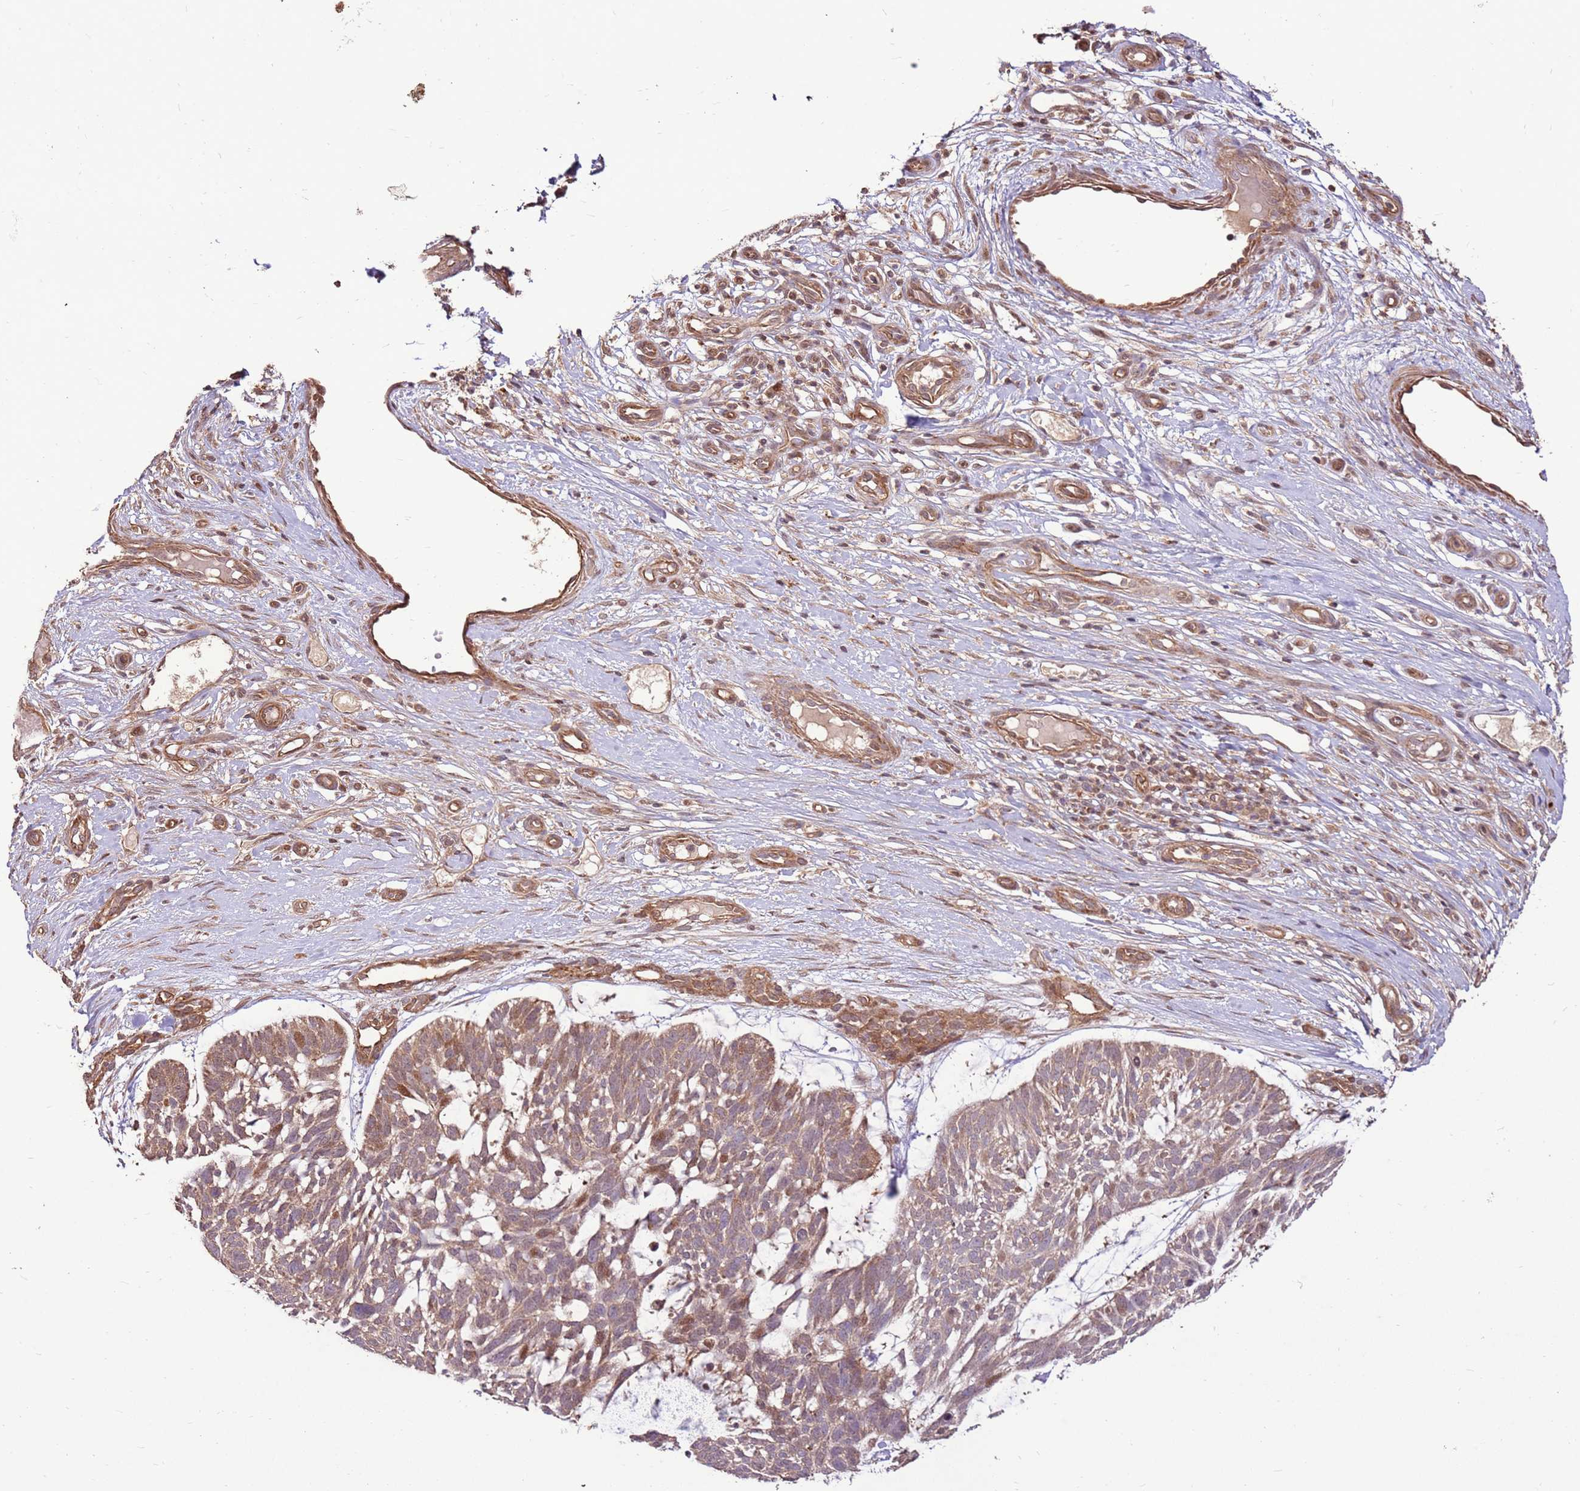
{"staining": {"intensity": "moderate", "quantity": "<25%", "location": "nuclear"}, "tissue": "skin cancer", "cell_type": "Tumor cells", "image_type": "cancer", "snomed": [{"axis": "morphology", "description": "Basal cell carcinoma"}, {"axis": "topography", "description": "Skin"}], "caption": "Immunohistochemistry (IHC) of skin cancer (basal cell carcinoma) reveals low levels of moderate nuclear positivity in approximately <25% of tumor cells.", "gene": "CCDC112", "patient": {"sex": "male", "age": 88}}